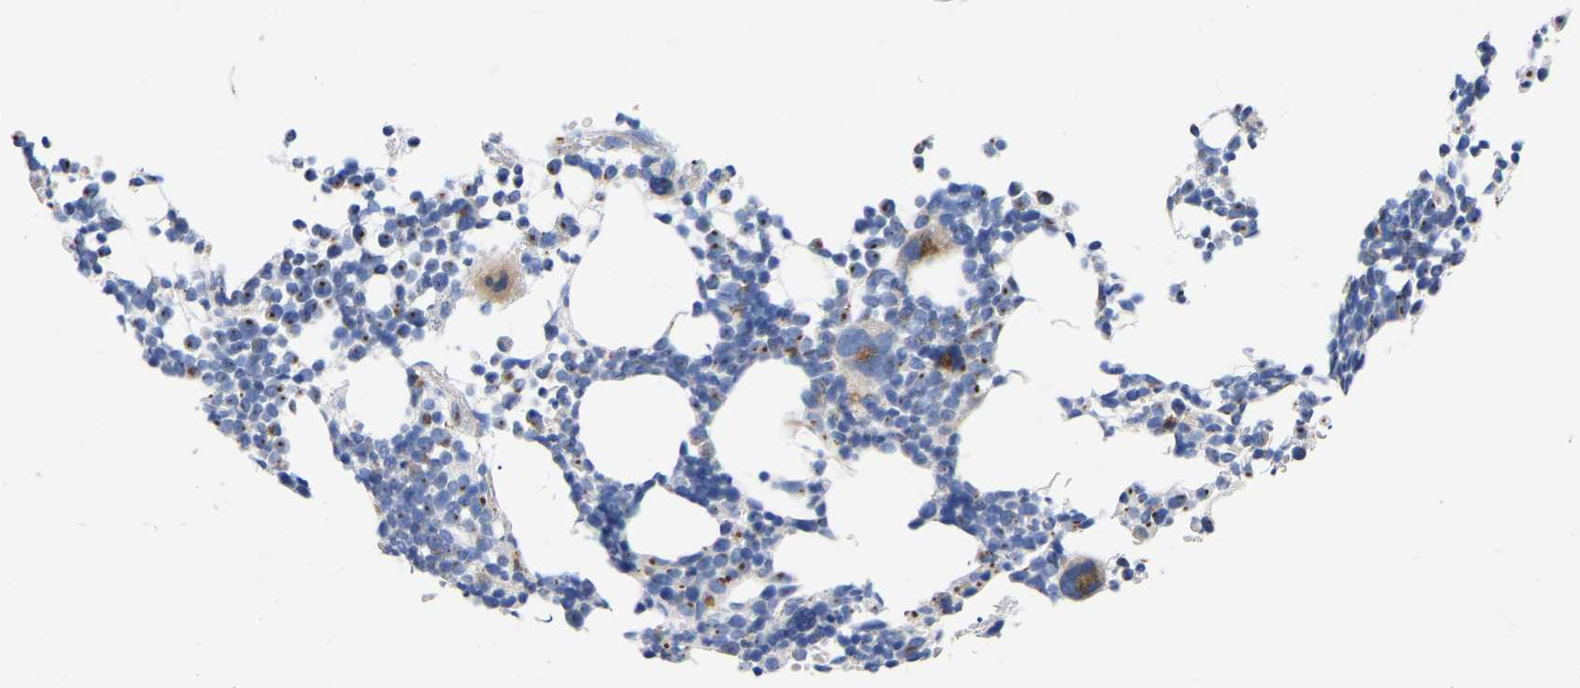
{"staining": {"intensity": "moderate", "quantity": "<25%", "location": "cytoplasmic/membranous"}, "tissue": "bone marrow", "cell_type": "Hematopoietic cells", "image_type": "normal", "snomed": [{"axis": "morphology", "description": "Normal tissue, NOS"}, {"axis": "morphology", "description": "Inflammation, NOS"}, {"axis": "topography", "description": "Bone marrow"}], "caption": "High-magnification brightfield microscopy of benign bone marrow stained with DAB (3,3'-diaminobenzidine) (brown) and counterstained with hematoxylin (blue). hematopoietic cells exhibit moderate cytoplasmic/membranous positivity is seen in approximately<25% of cells. The protein of interest is shown in brown color, while the nuclei are stained blue.", "gene": "STRIP2", "patient": {"sex": "female", "age": 67}}